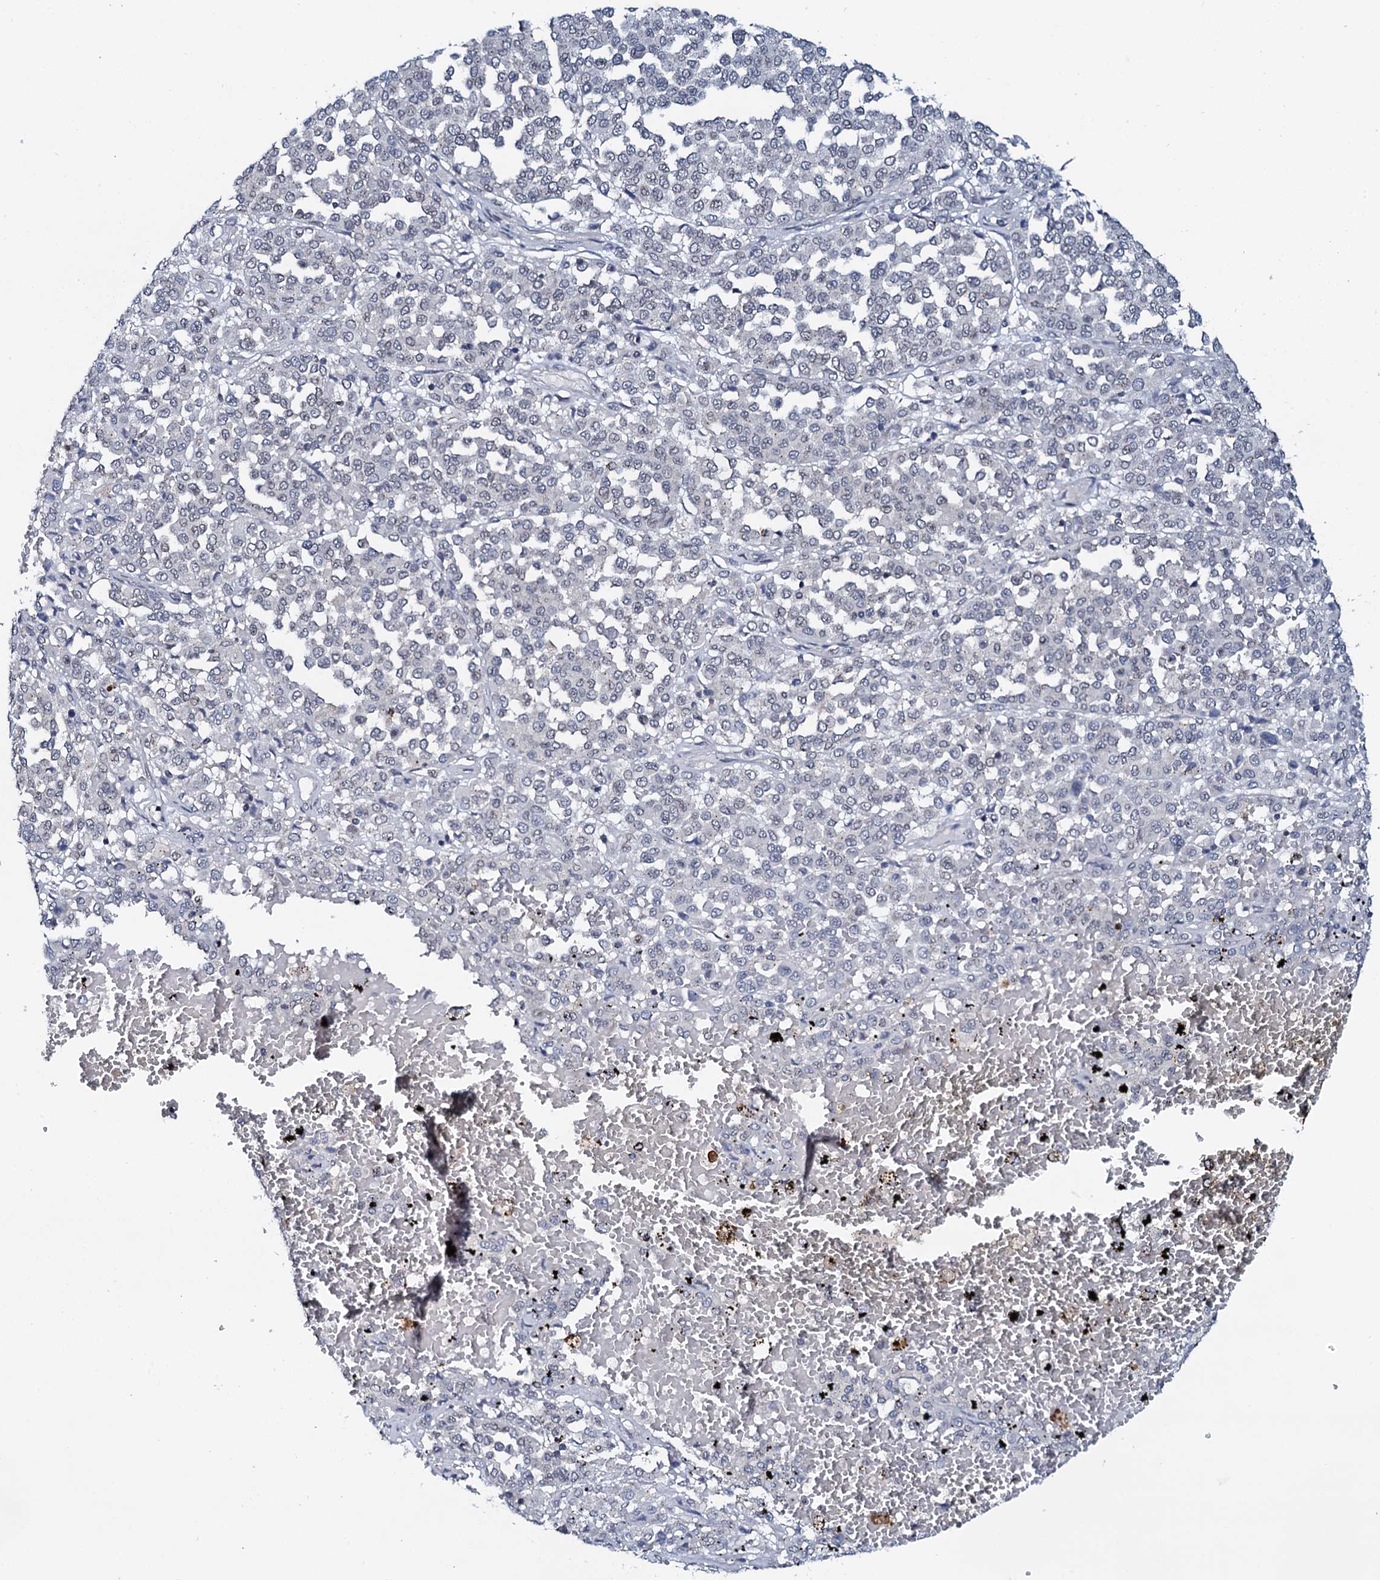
{"staining": {"intensity": "negative", "quantity": "none", "location": "none"}, "tissue": "melanoma", "cell_type": "Tumor cells", "image_type": "cancer", "snomed": [{"axis": "morphology", "description": "Malignant melanoma, Metastatic site"}, {"axis": "topography", "description": "Pancreas"}], "caption": "An IHC image of melanoma is shown. There is no staining in tumor cells of melanoma.", "gene": "SNTA1", "patient": {"sex": "female", "age": 30}}